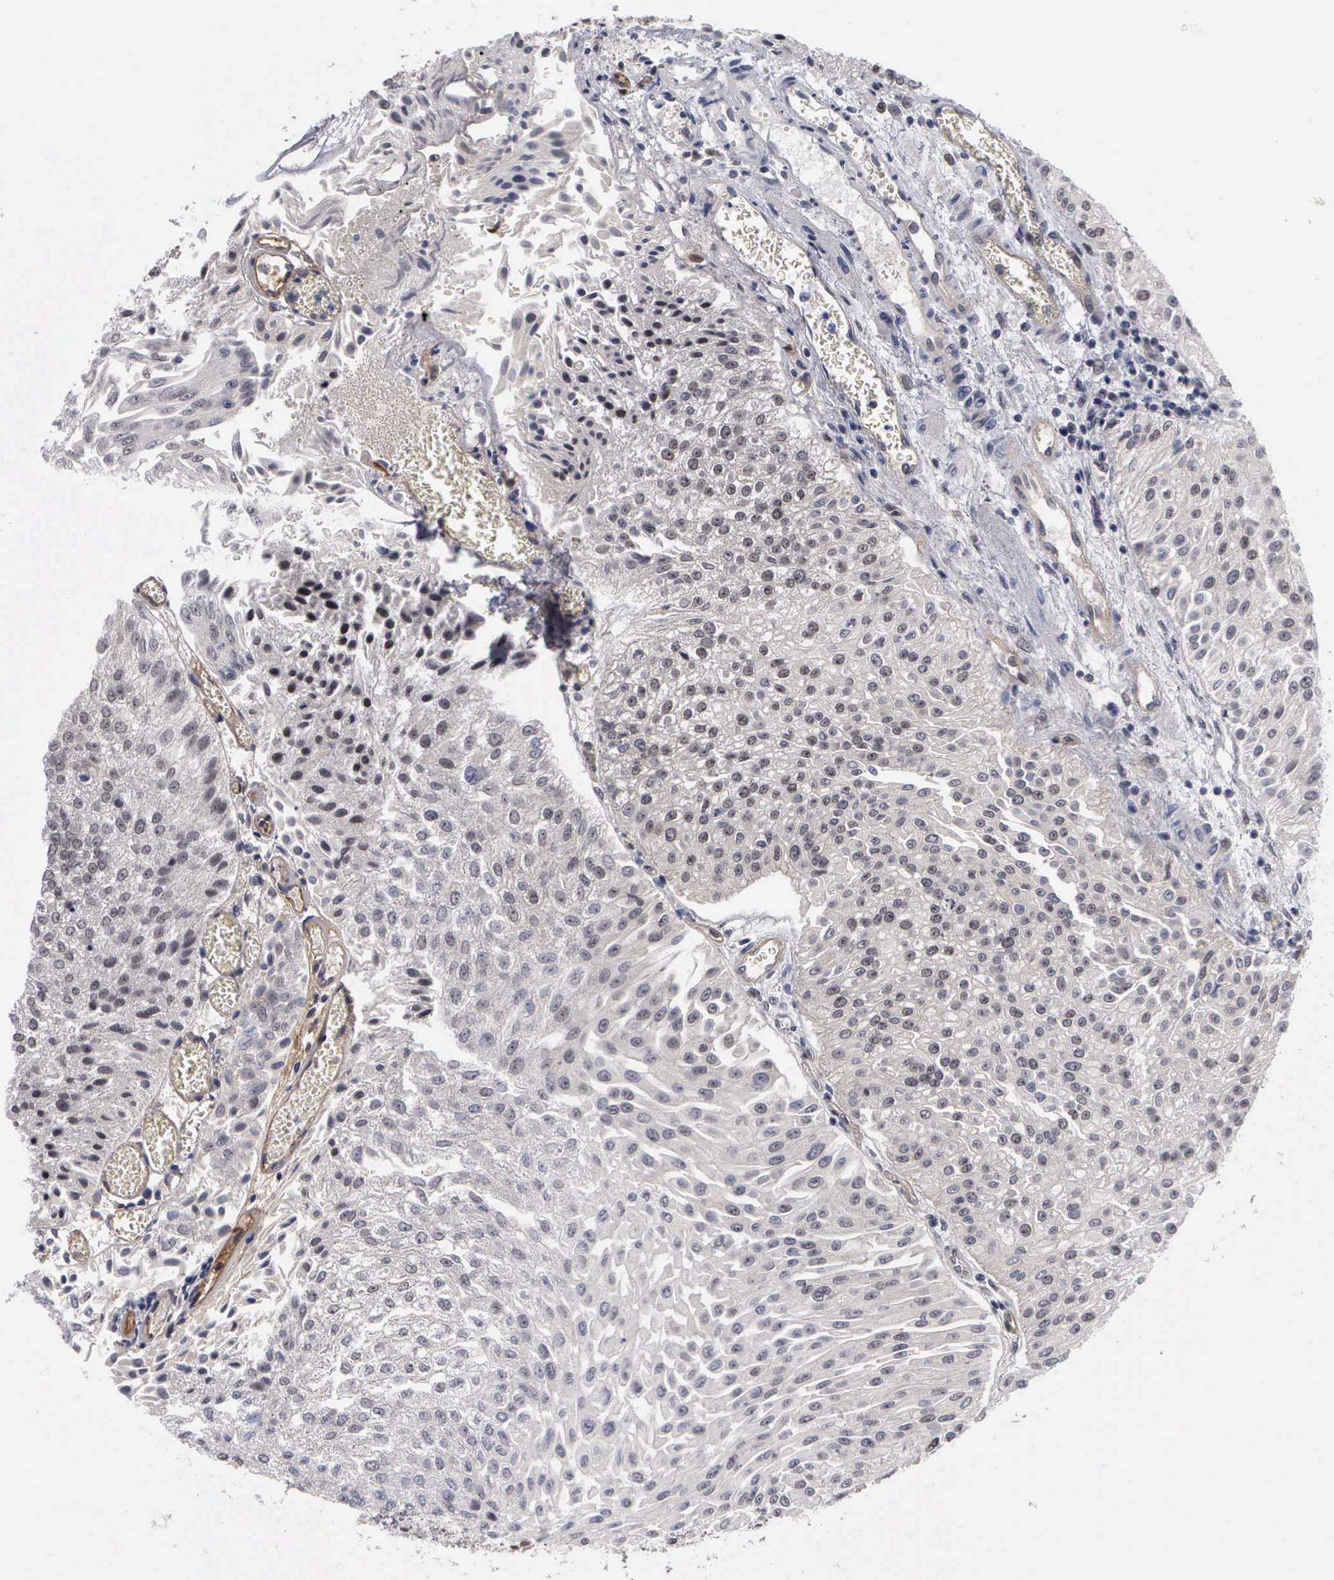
{"staining": {"intensity": "negative", "quantity": "none", "location": "none"}, "tissue": "urothelial cancer", "cell_type": "Tumor cells", "image_type": "cancer", "snomed": [{"axis": "morphology", "description": "Urothelial carcinoma, Low grade"}, {"axis": "topography", "description": "Urinary bladder"}], "caption": "The photomicrograph exhibits no significant staining in tumor cells of low-grade urothelial carcinoma.", "gene": "ZBTB33", "patient": {"sex": "male", "age": 86}}